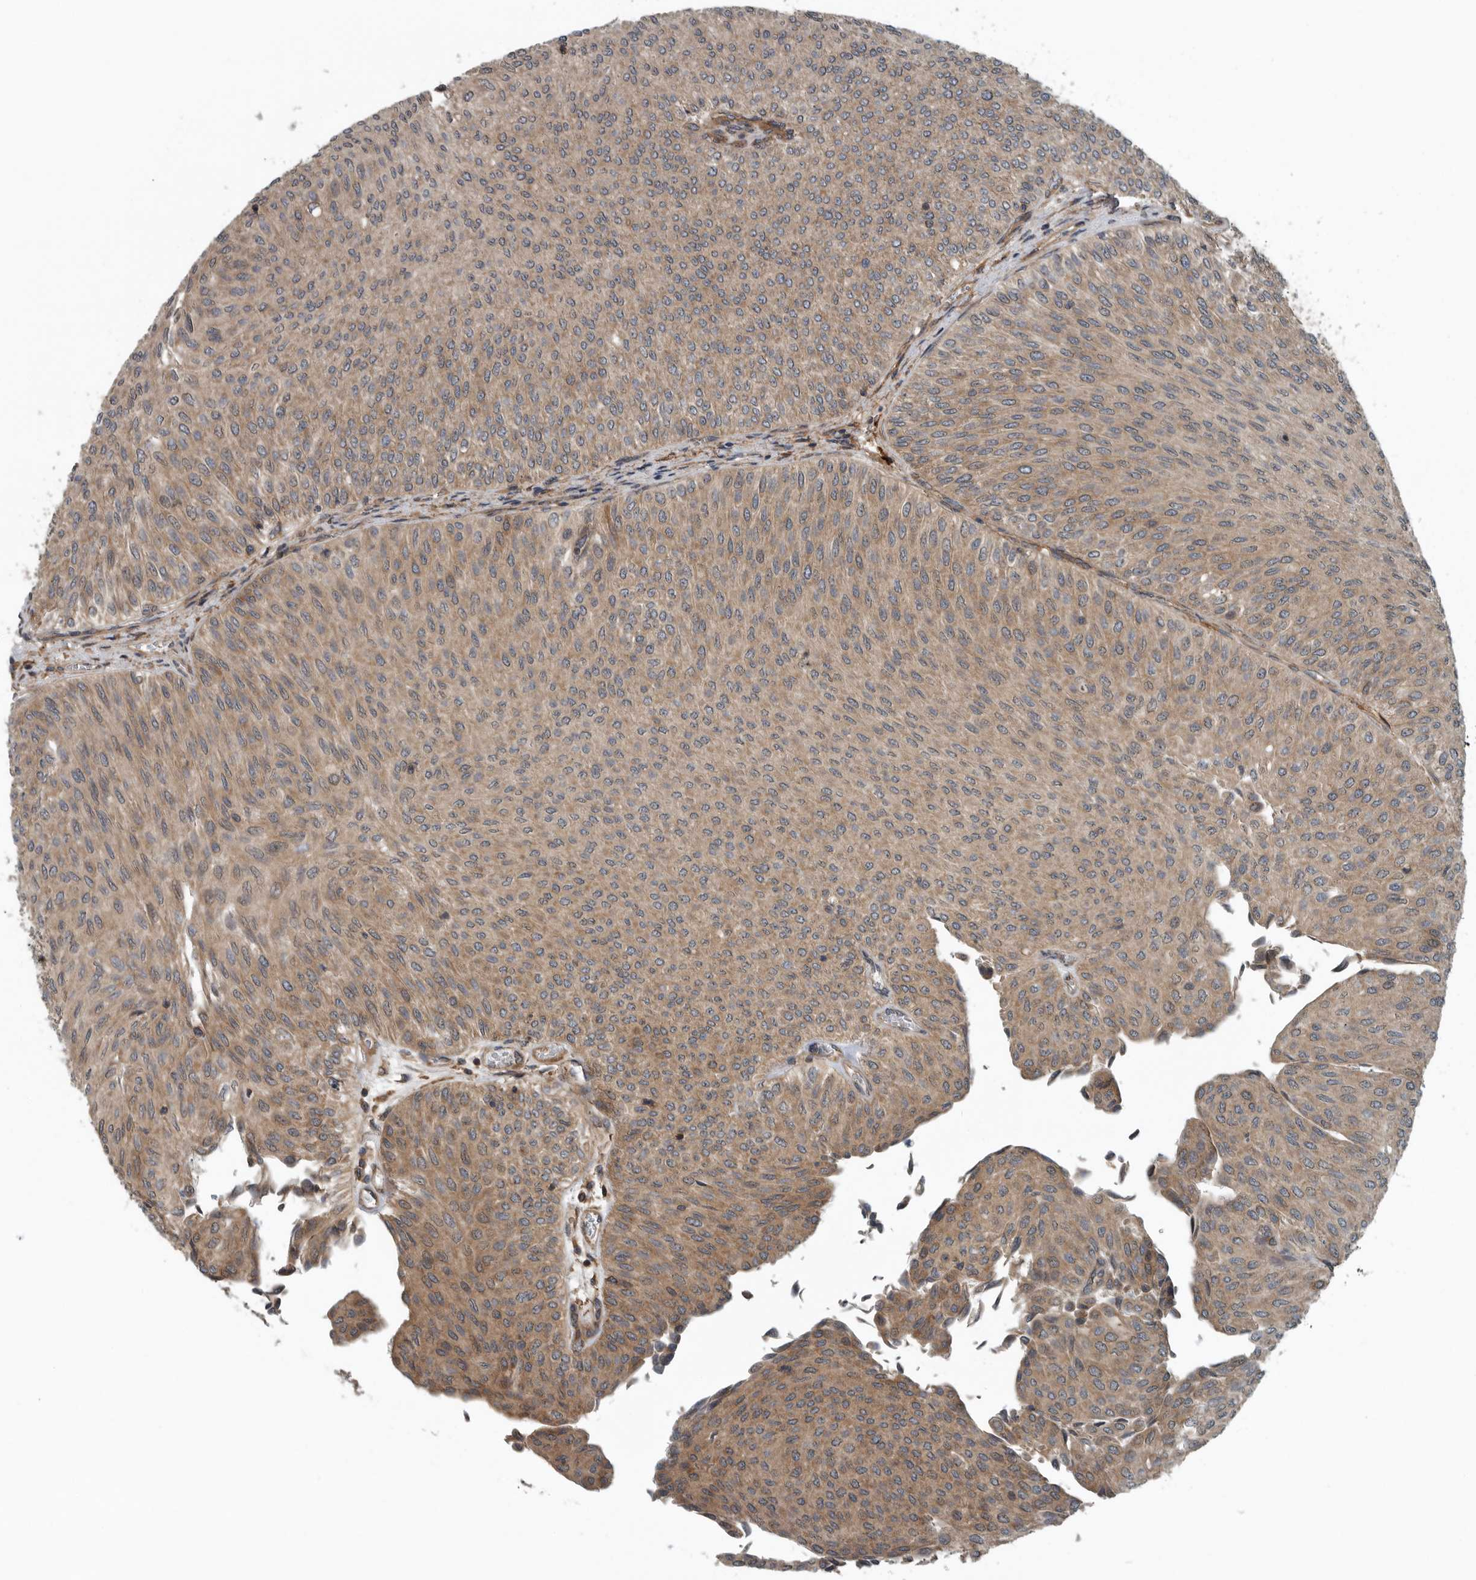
{"staining": {"intensity": "moderate", "quantity": ">75%", "location": "cytoplasmic/membranous"}, "tissue": "urothelial cancer", "cell_type": "Tumor cells", "image_type": "cancer", "snomed": [{"axis": "morphology", "description": "Urothelial carcinoma, Low grade"}, {"axis": "topography", "description": "Urinary bladder"}], "caption": "An image of human urothelial cancer stained for a protein exhibits moderate cytoplasmic/membranous brown staining in tumor cells. The protein is shown in brown color, while the nuclei are stained blue.", "gene": "AMFR", "patient": {"sex": "male", "age": 78}}